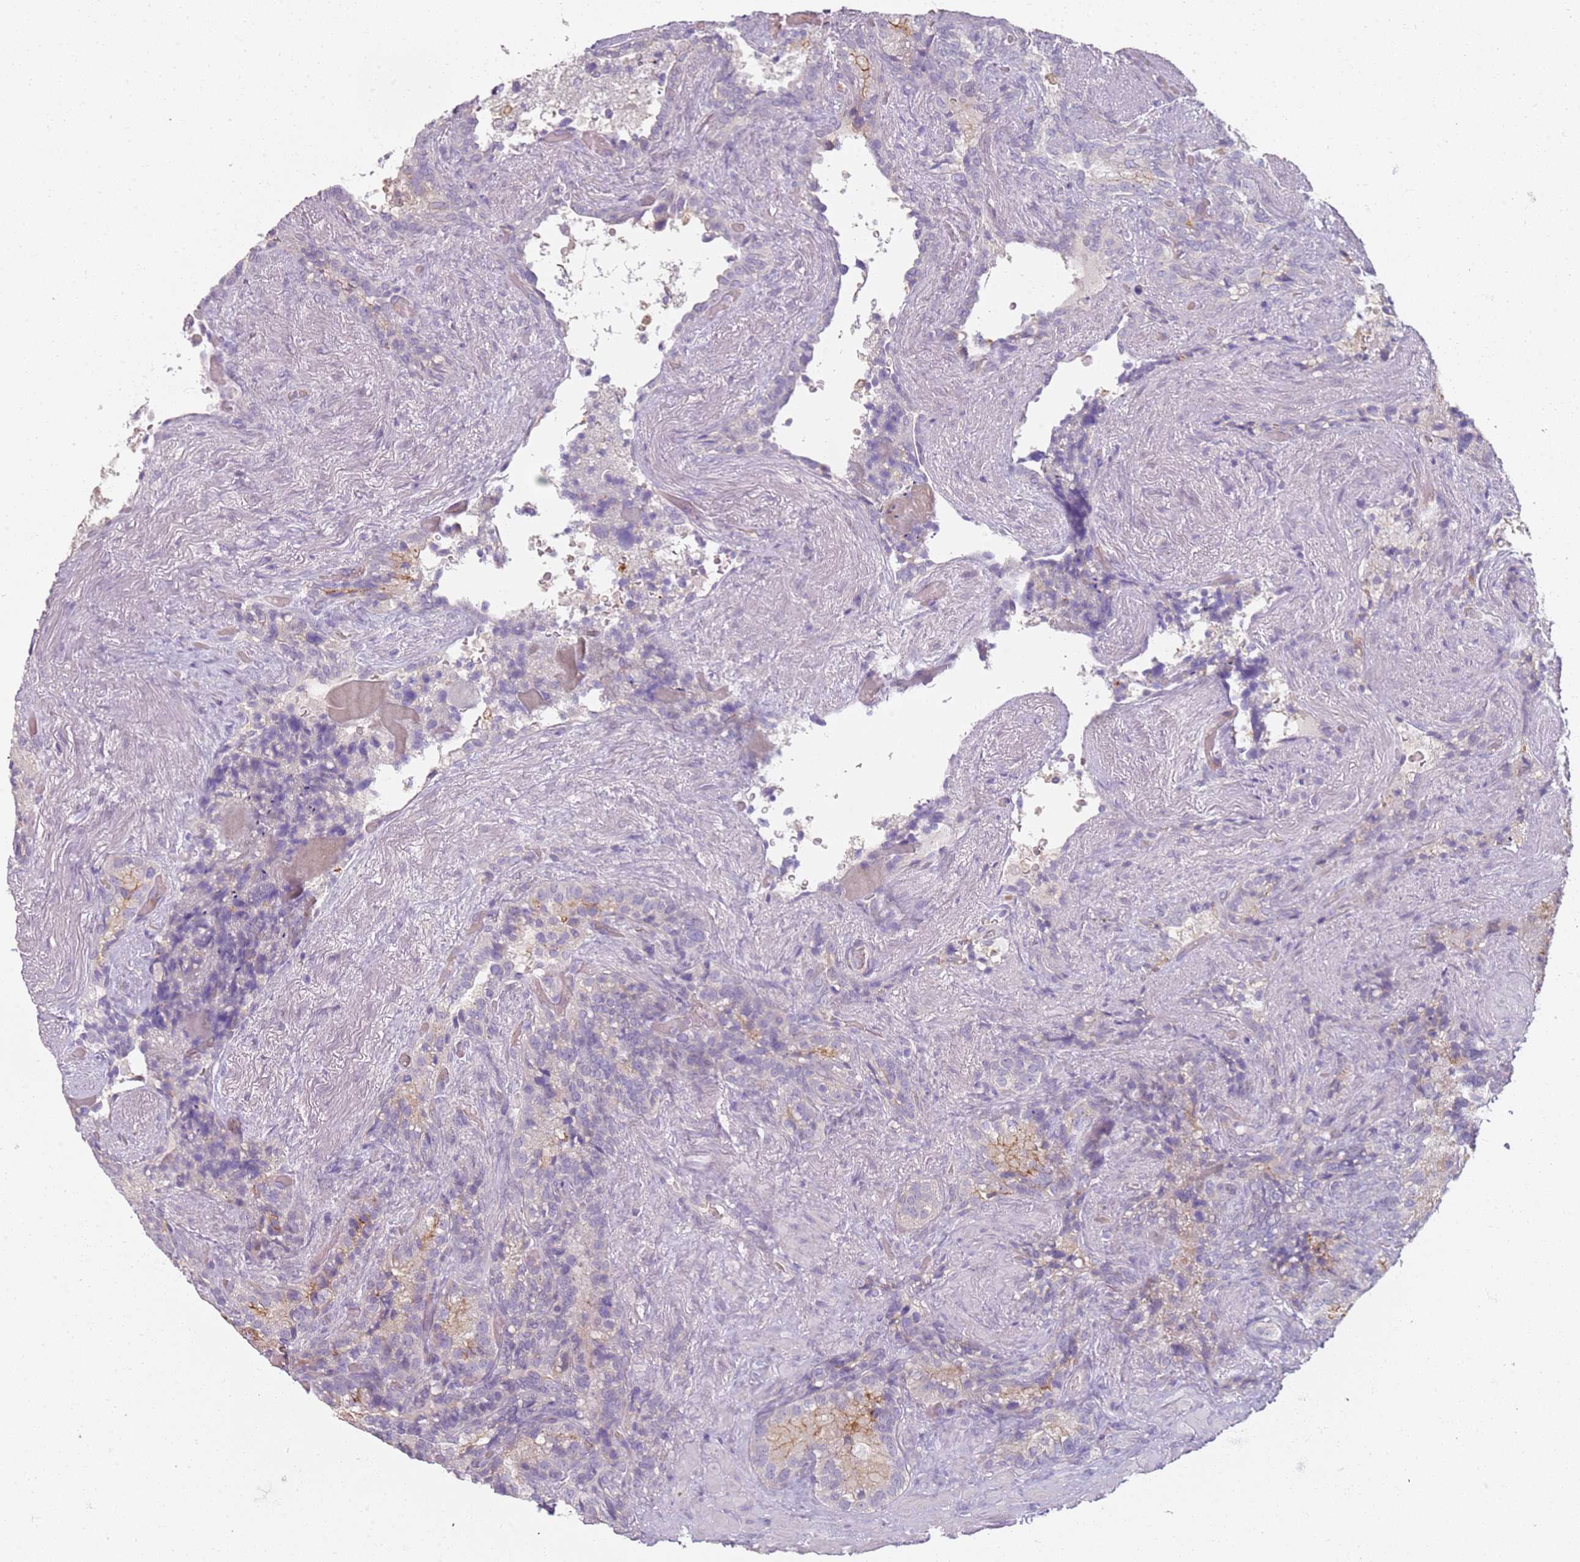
{"staining": {"intensity": "negative", "quantity": "none", "location": "none"}, "tissue": "seminal vesicle", "cell_type": "Glandular cells", "image_type": "normal", "snomed": [{"axis": "morphology", "description": "Normal tissue, NOS"}, {"axis": "topography", "description": "Seminal veicle"}], "caption": "Immunohistochemistry (IHC) image of benign seminal vesicle: seminal vesicle stained with DAB (3,3'-diaminobenzidine) demonstrates no significant protein staining in glandular cells.", "gene": "CD40LG", "patient": {"sex": "male", "age": 62}}